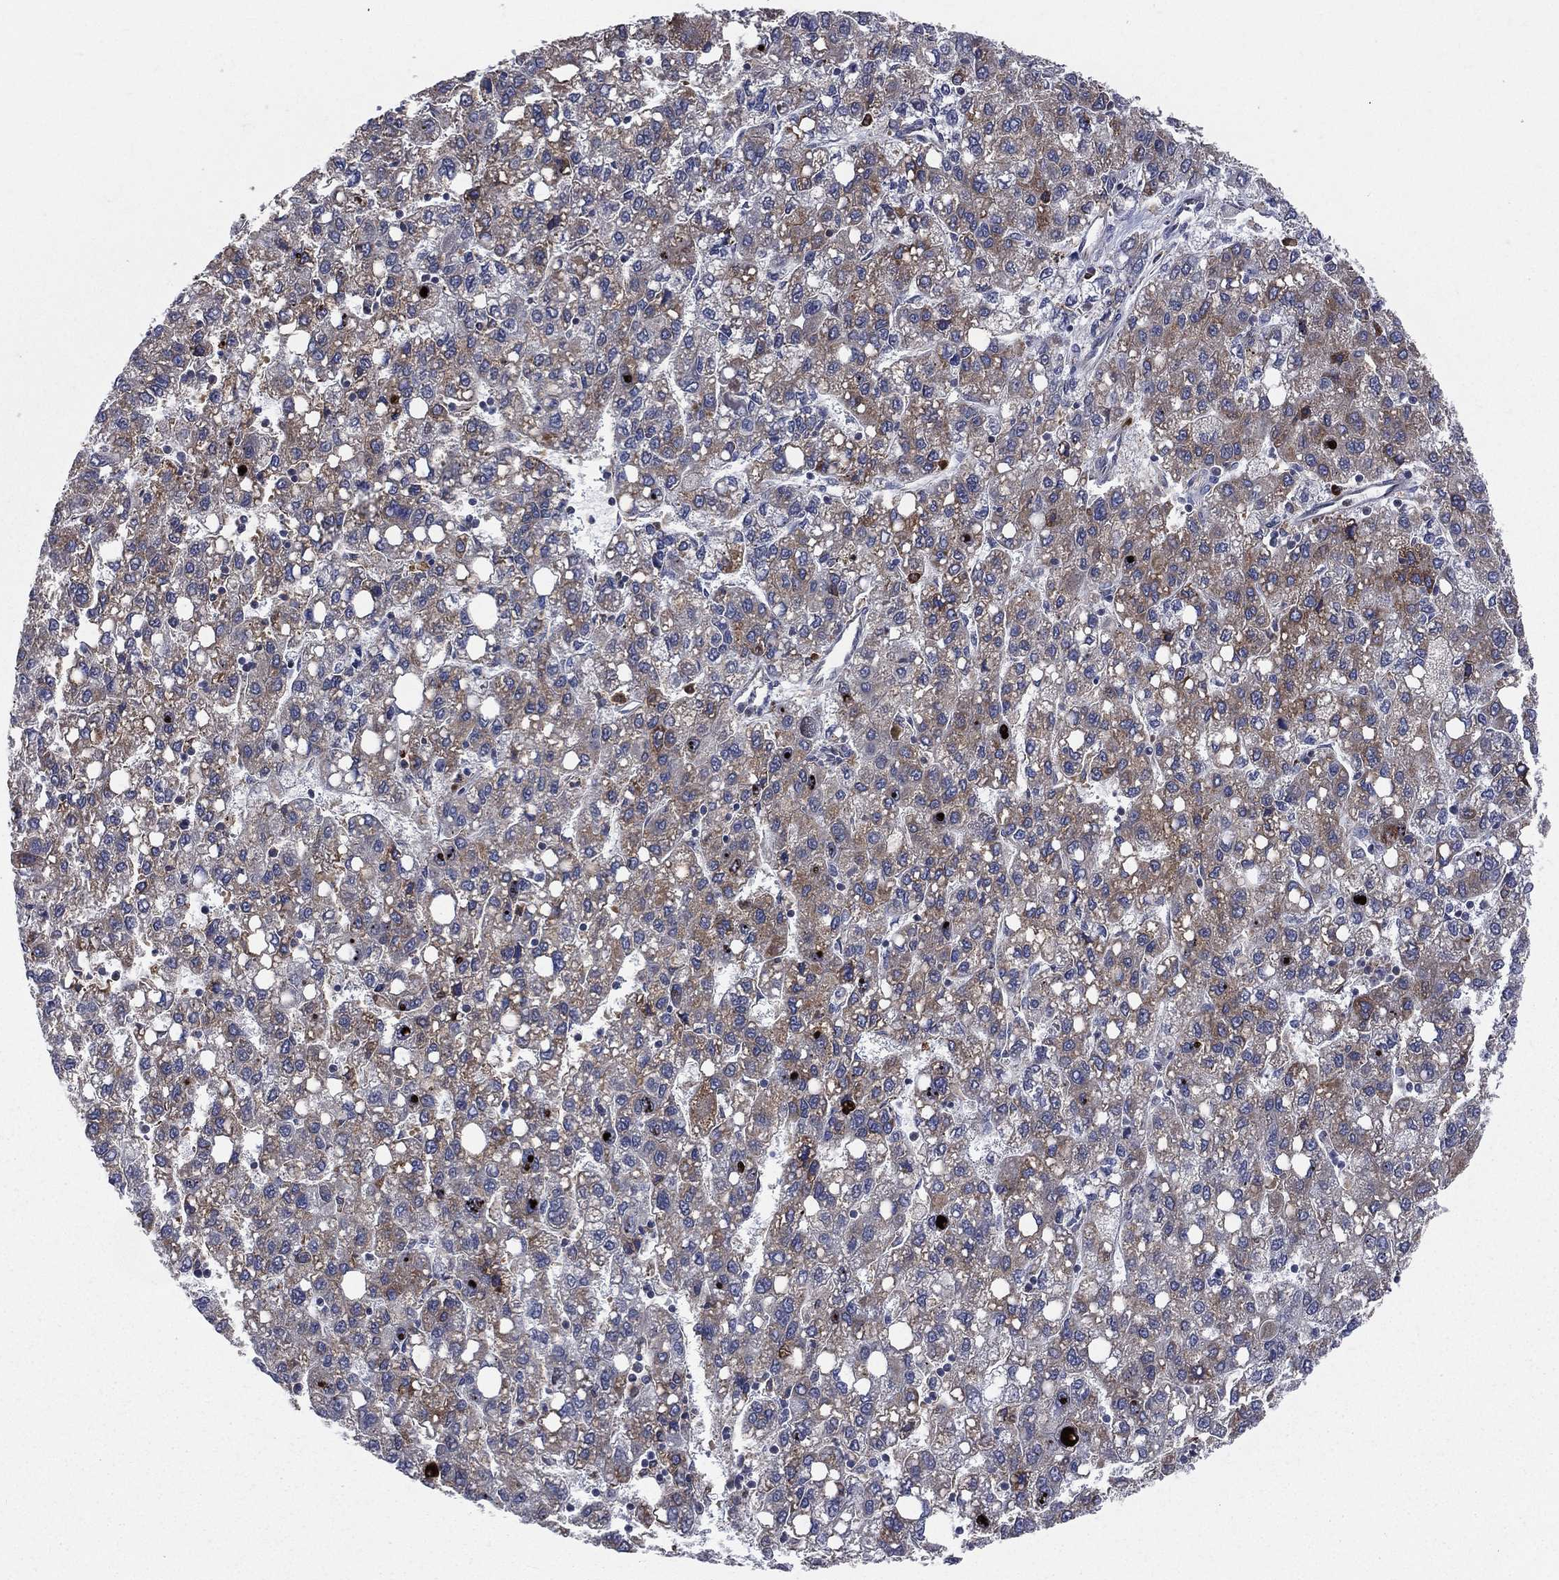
{"staining": {"intensity": "moderate", "quantity": "25%-75%", "location": "cytoplasmic/membranous"}, "tissue": "liver cancer", "cell_type": "Tumor cells", "image_type": "cancer", "snomed": [{"axis": "morphology", "description": "Carcinoma, Hepatocellular, NOS"}, {"axis": "topography", "description": "Liver"}], "caption": "The micrograph exhibits staining of liver hepatocellular carcinoma, revealing moderate cytoplasmic/membranous protein positivity (brown color) within tumor cells. Nuclei are stained in blue.", "gene": "CCDC159", "patient": {"sex": "female", "age": 82}}